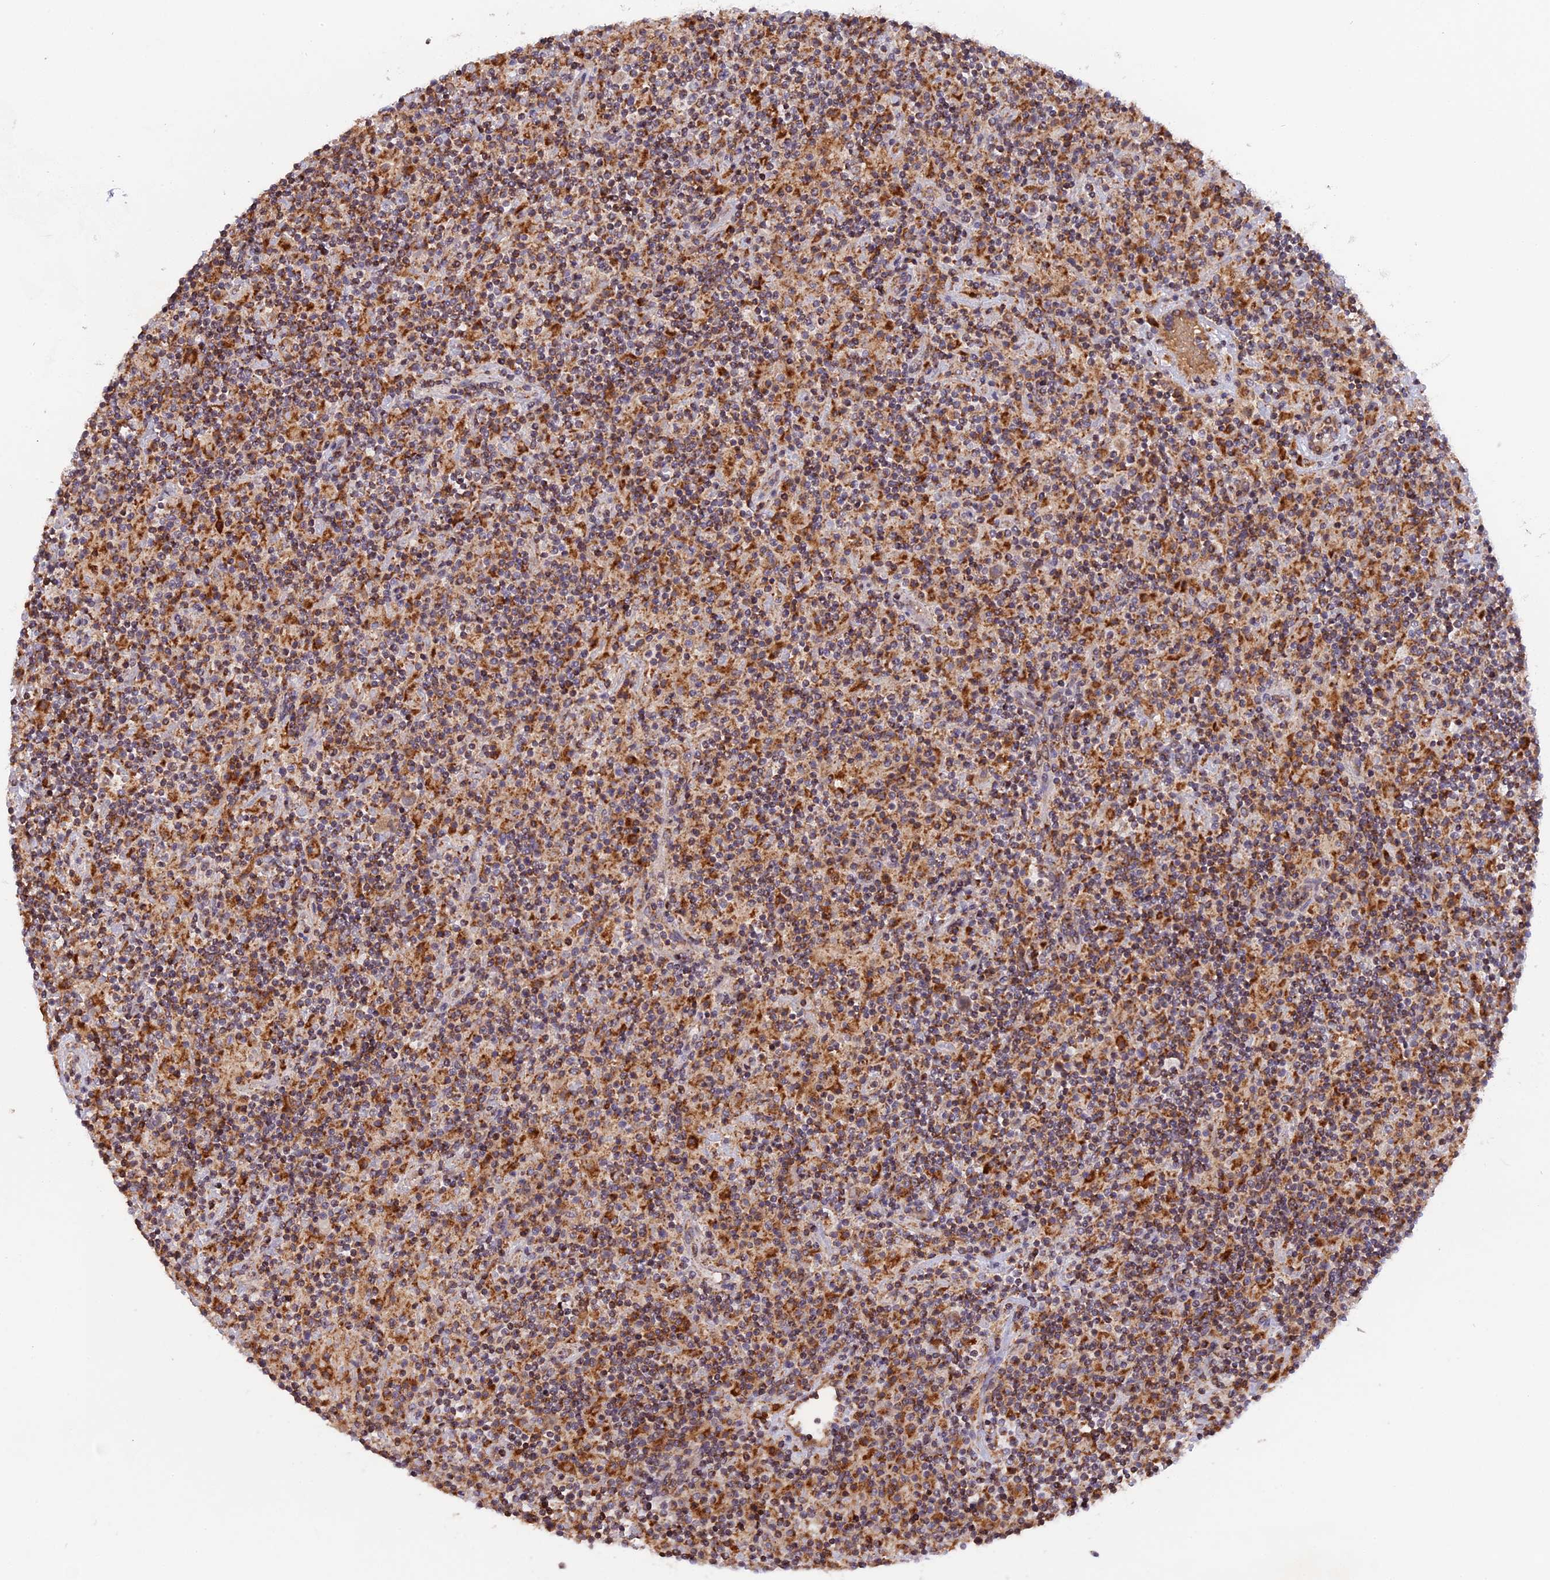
{"staining": {"intensity": "moderate", "quantity": ">75%", "location": "cytoplasmic/membranous"}, "tissue": "lymphoma", "cell_type": "Tumor cells", "image_type": "cancer", "snomed": [{"axis": "morphology", "description": "Hodgkin's disease, NOS"}, {"axis": "topography", "description": "Lymph node"}], "caption": "This photomicrograph exhibits immunohistochemistry staining of human lymphoma, with medium moderate cytoplasmic/membranous staining in about >75% of tumor cells.", "gene": "MPV17L", "patient": {"sex": "male", "age": 70}}